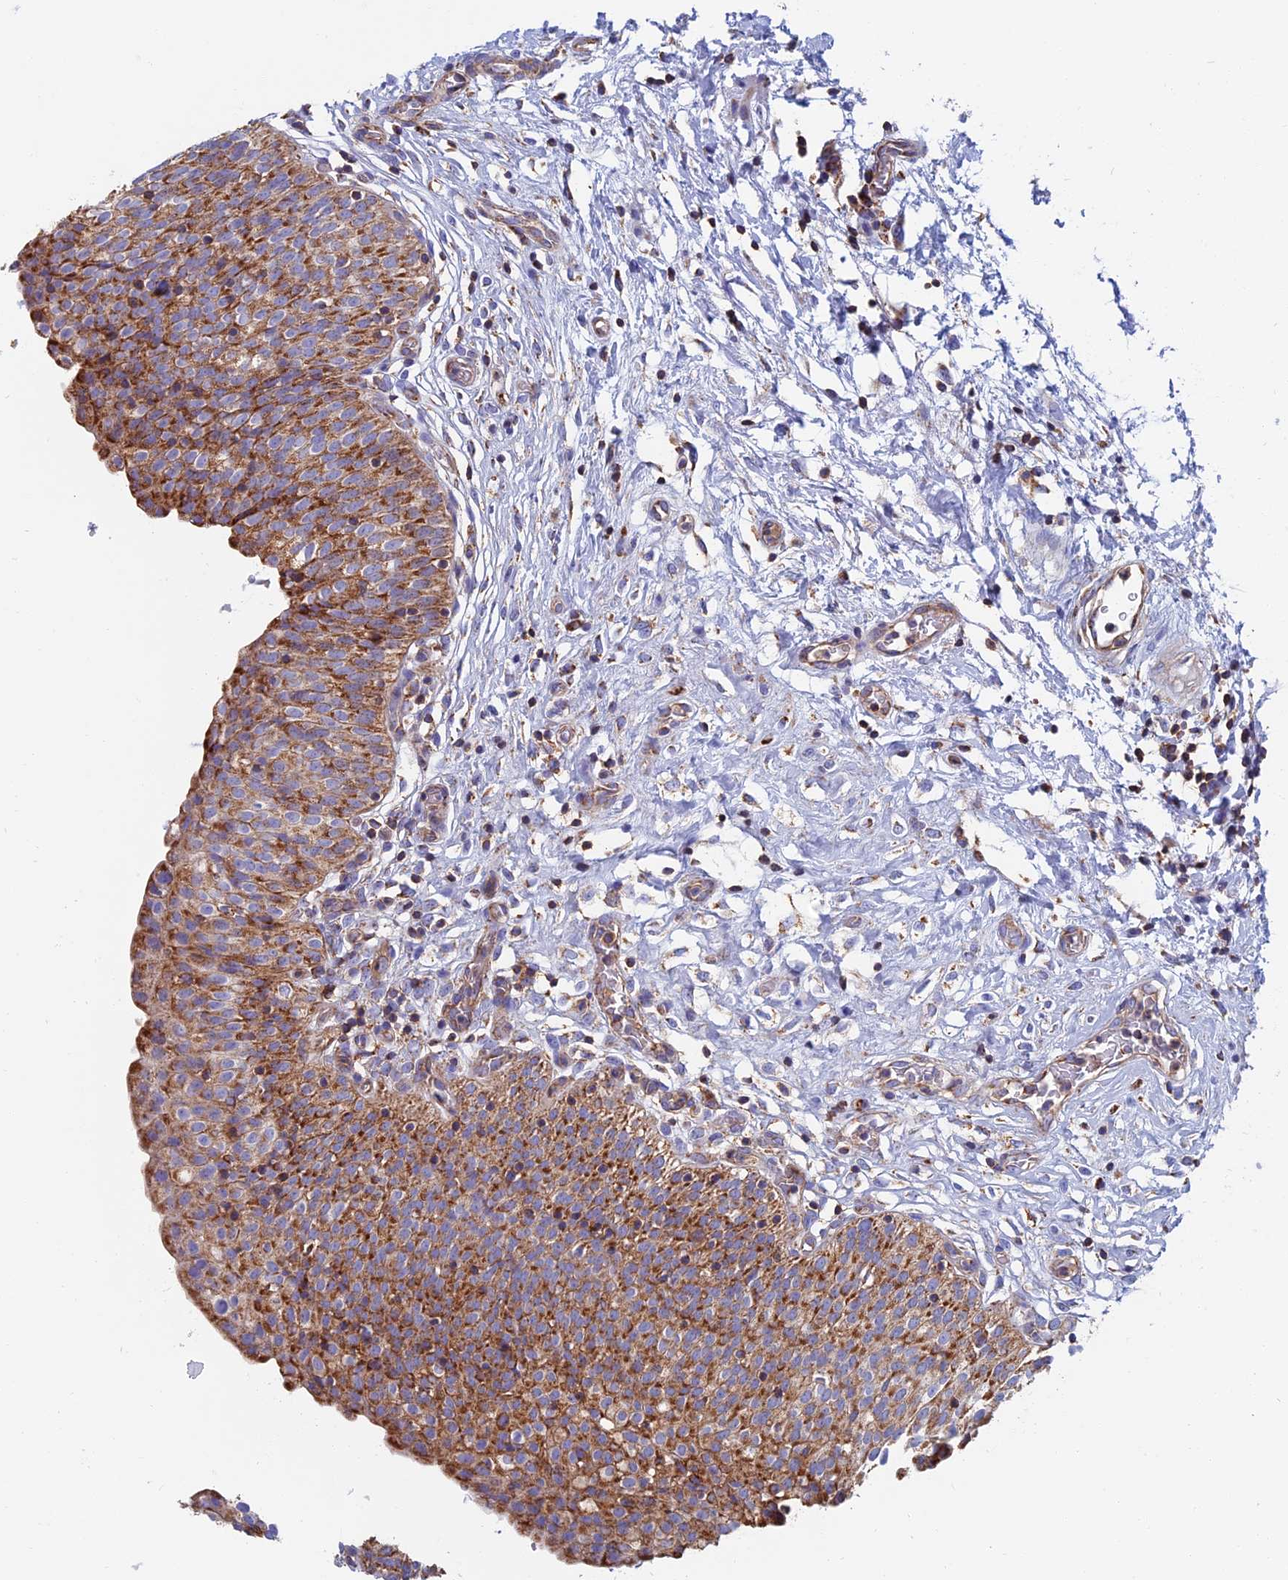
{"staining": {"intensity": "moderate", "quantity": ">75%", "location": "cytoplasmic/membranous"}, "tissue": "urinary bladder", "cell_type": "Urothelial cells", "image_type": "normal", "snomed": [{"axis": "morphology", "description": "Normal tissue, NOS"}, {"axis": "topography", "description": "Urinary bladder"}], "caption": "Moderate cytoplasmic/membranous expression is appreciated in about >75% of urothelial cells in unremarkable urinary bladder.", "gene": "HSD17B8", "patient": {"sex": "male", "age": 55}}